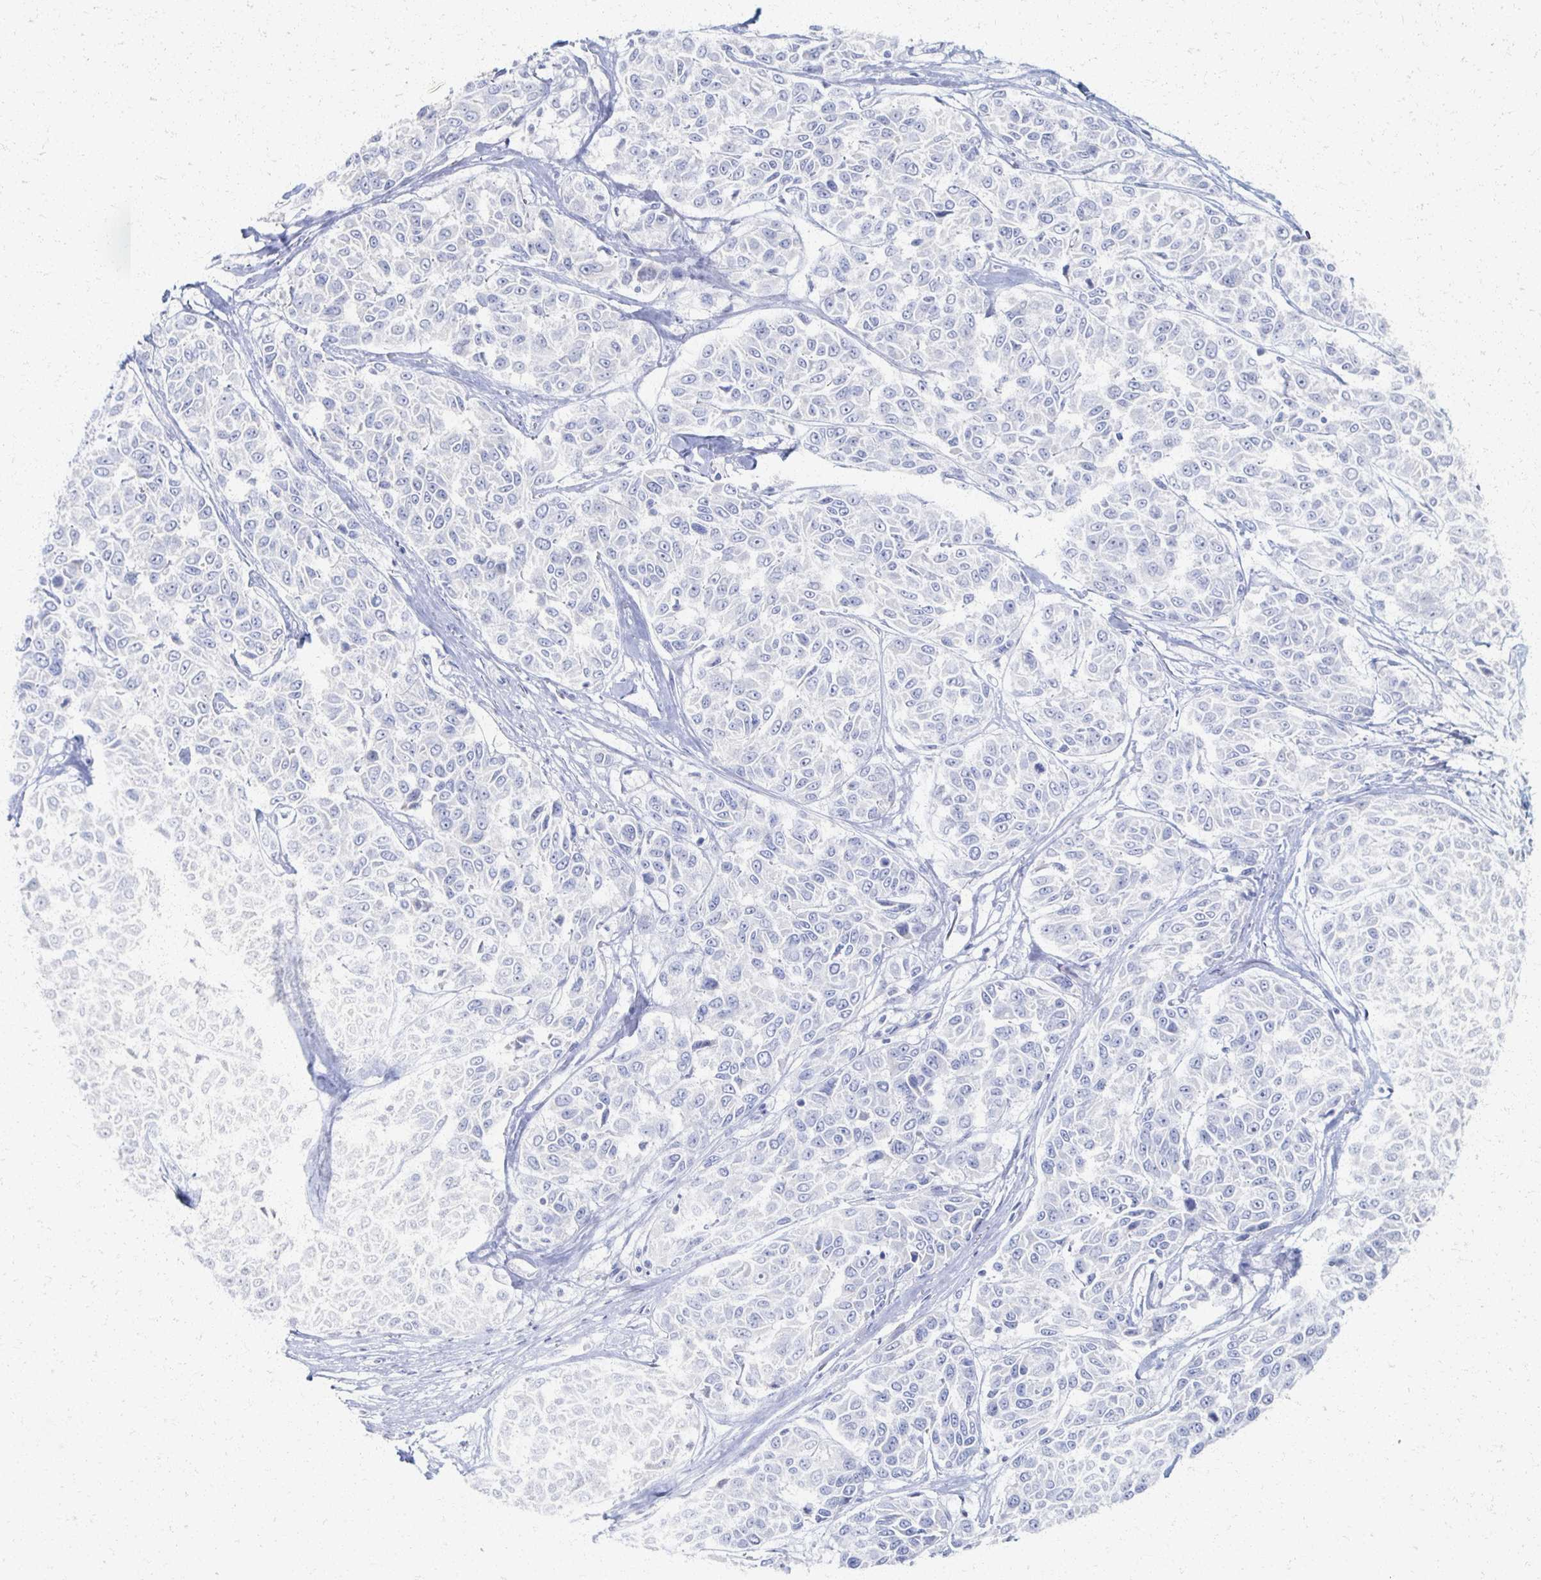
{"staining": {"intensity": "negative", "quantity": "none", "location": "none"}, "tissue": "melanoma", "cell_type": "Tumor cells", "image_type": "cancer", "snomed": [{"axis": "morphology", "description": "Malignant melanoma, NOS"}, {"axis": "topography", "description": "Skin"}], "caption": "Photomicrograph shows no protein staining in tumor cells of malignant melanoma tissue.", "gene": "PRR20A", "patient": {"sex": "female", "age": 66}}